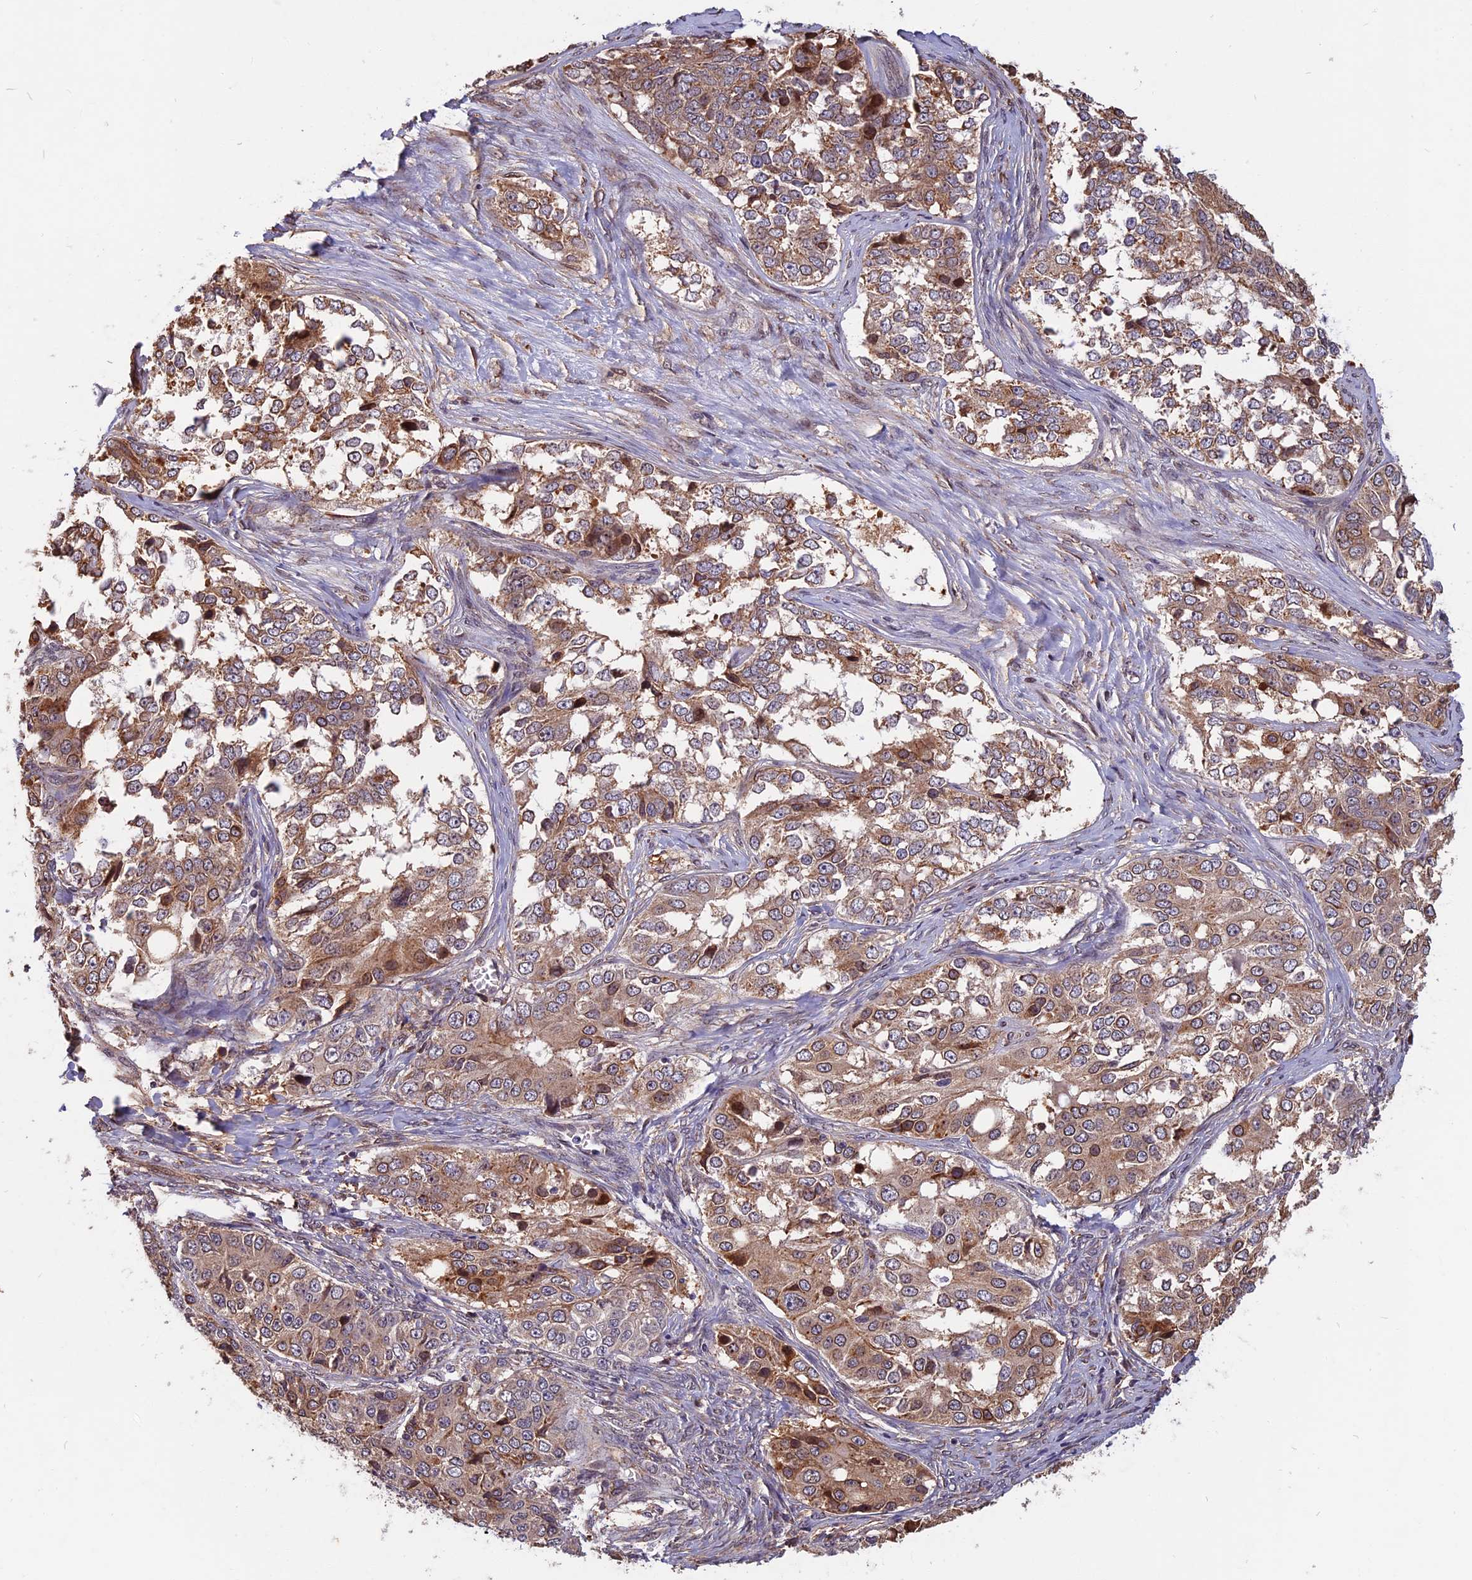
{"staining": {"intensity": "moderate", "quantity": "25%-75%", "location": "cytoplasmic/membranous"}, "tissue": "ovarian cancer", "cell_type": "Tumor cells", "image_type": "cancer", "snomed": [{"axis": "morphology", "description": "Carcinoma, endometroid"}, {"axis": "topography", "description": "Ovary"}], "caption": "Brown immunohistochemical staining in ovarian endometroid carcinoma displays moderate cytoplasmic/membranous staining in approximately 25%-75% of tumor cells. (Stains: DAB (3,3'-diaminobenzidine) in brown, nuclei in blue, Microscopy: brightfield microscopy at high magnification).", "gene": "SPG11", "patient": {"sex": "female", "age": 51}}